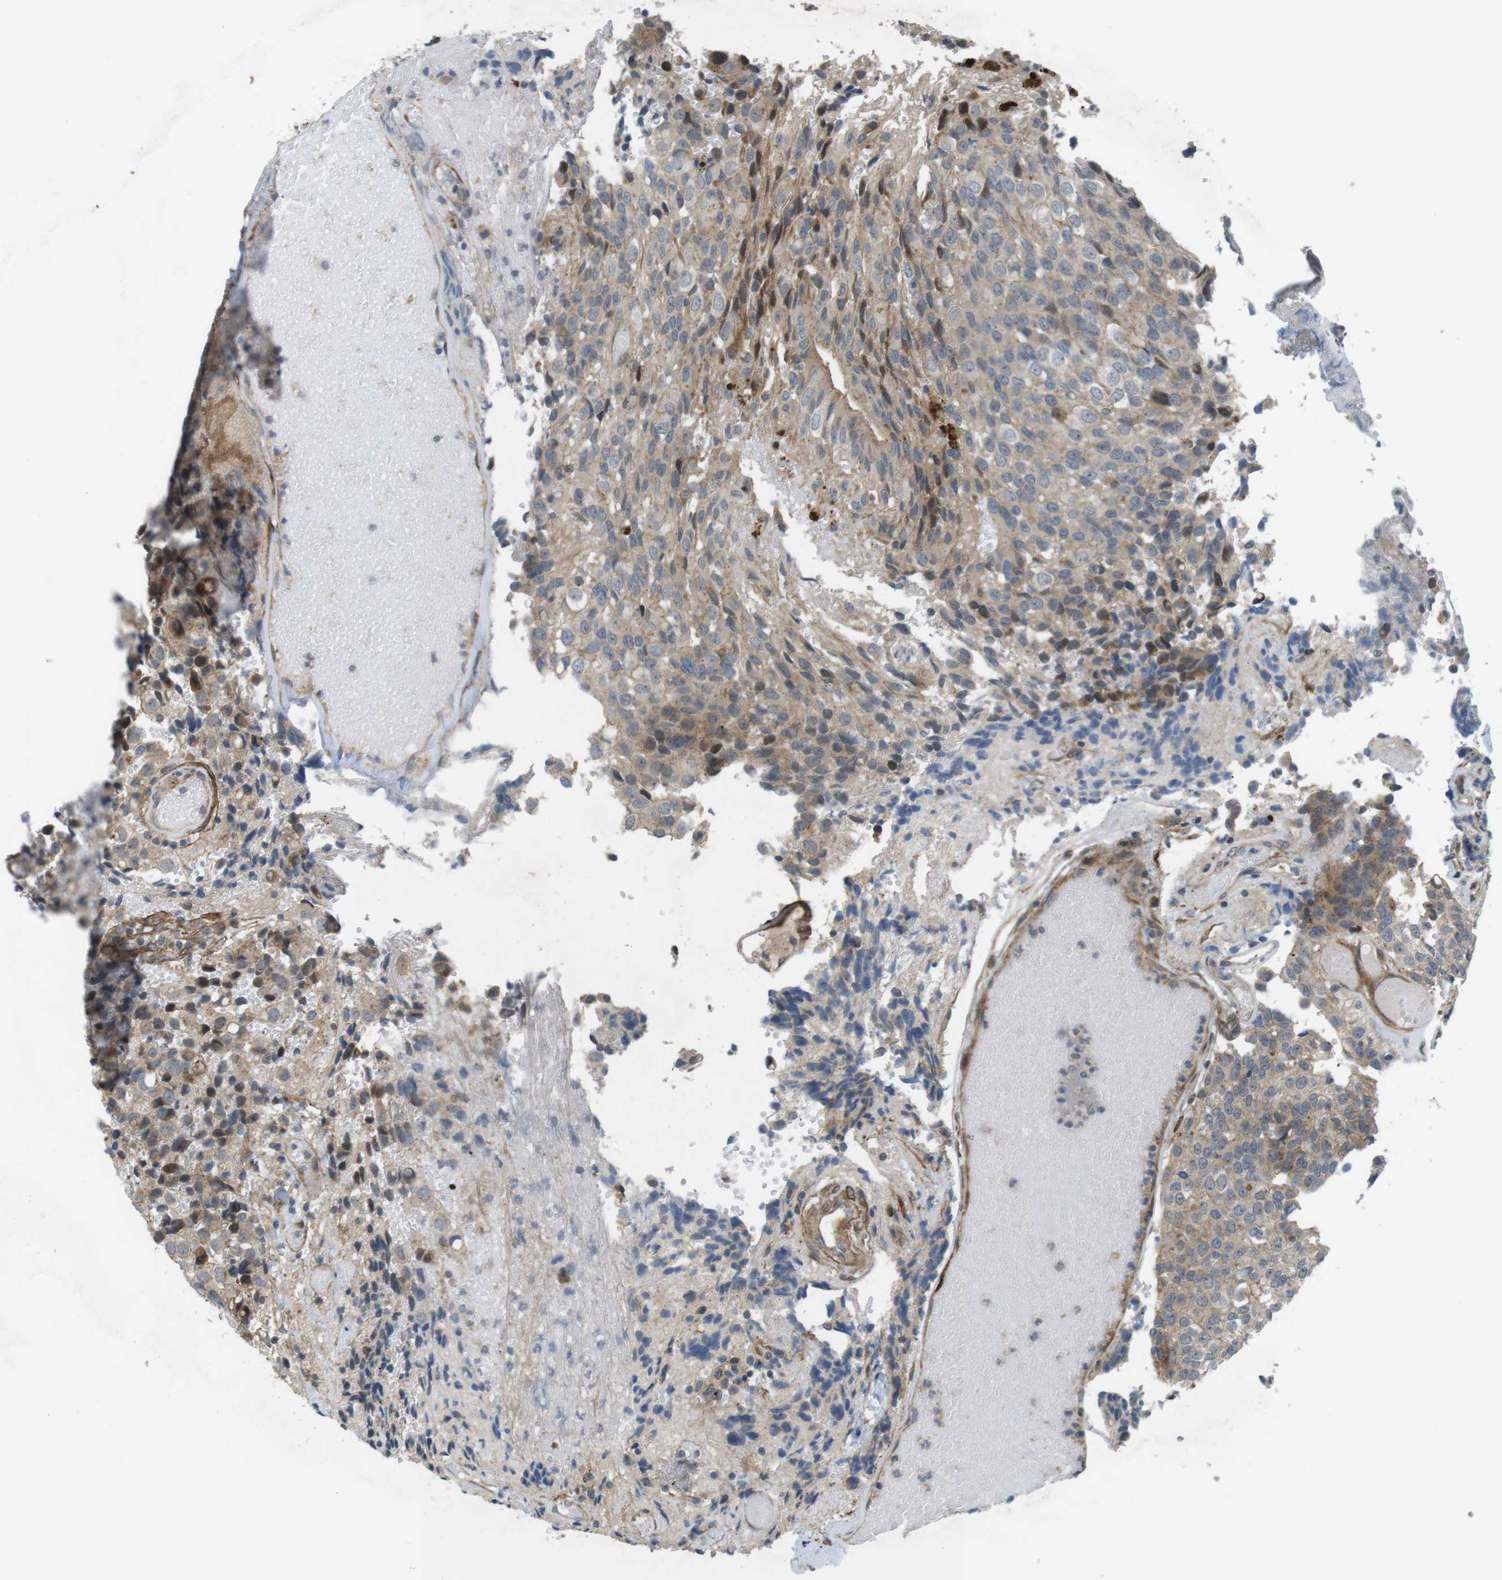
{"staining": {"intensity": "moderate", "quantity": "25%-75%", "location": "cytoplasmic/membranous"}, "tissue": "glioma", "cell_type": "Tumor cells", "image_type": "cancer", "snomed": [{"axis": "morphology", "description": "Glioma, malignant, High grade"}, {"axis": "topography", "description": "Brain"}], "caption": "Human glioma stained with a protein marker displays moderate staining in tumor cells.", "gene": "KANK2", "patient": {"sex": "male", "age": 32}}